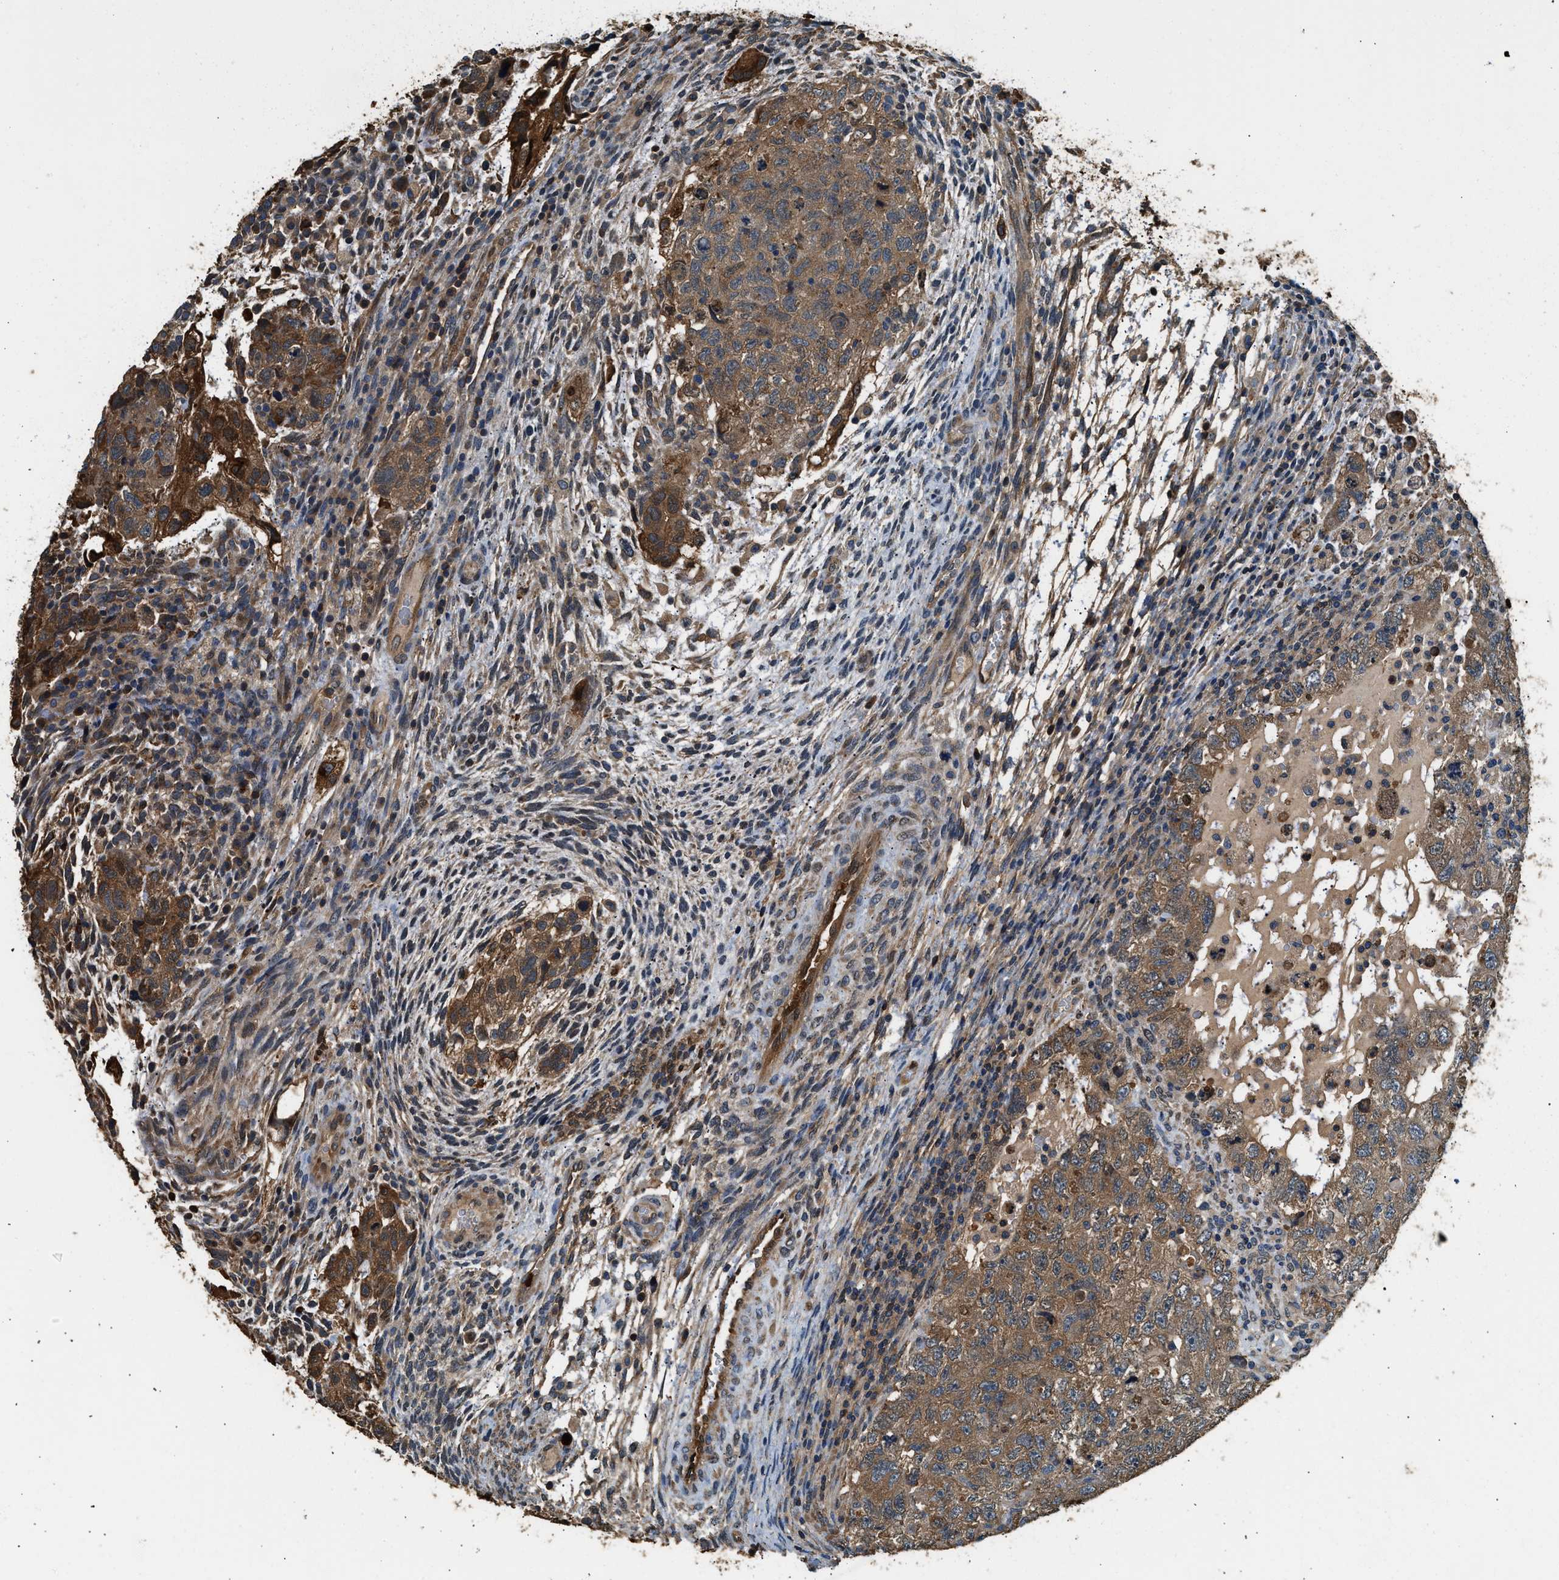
{"staining": {"intensity": "moderate", "quantity": ">75%", "location": "cytoplasmic/membranous"}, "tissue": "testis cancer", "cell_type": "Tumor cells", "image_type": "cancer", "snomed": [{"axis": "morphology", "description": "Carcinoma, Embryonal, NOS"}, {"axis": "topography", "description": "Testis"}], "caption": "Moderate cytoplasmic/membranous protein expression is present in approximately >75% of tumor cells in embryonal carcinoma (testis).", "gene": "ANXA3", "patient": {"sex": "male", "age": 36}}